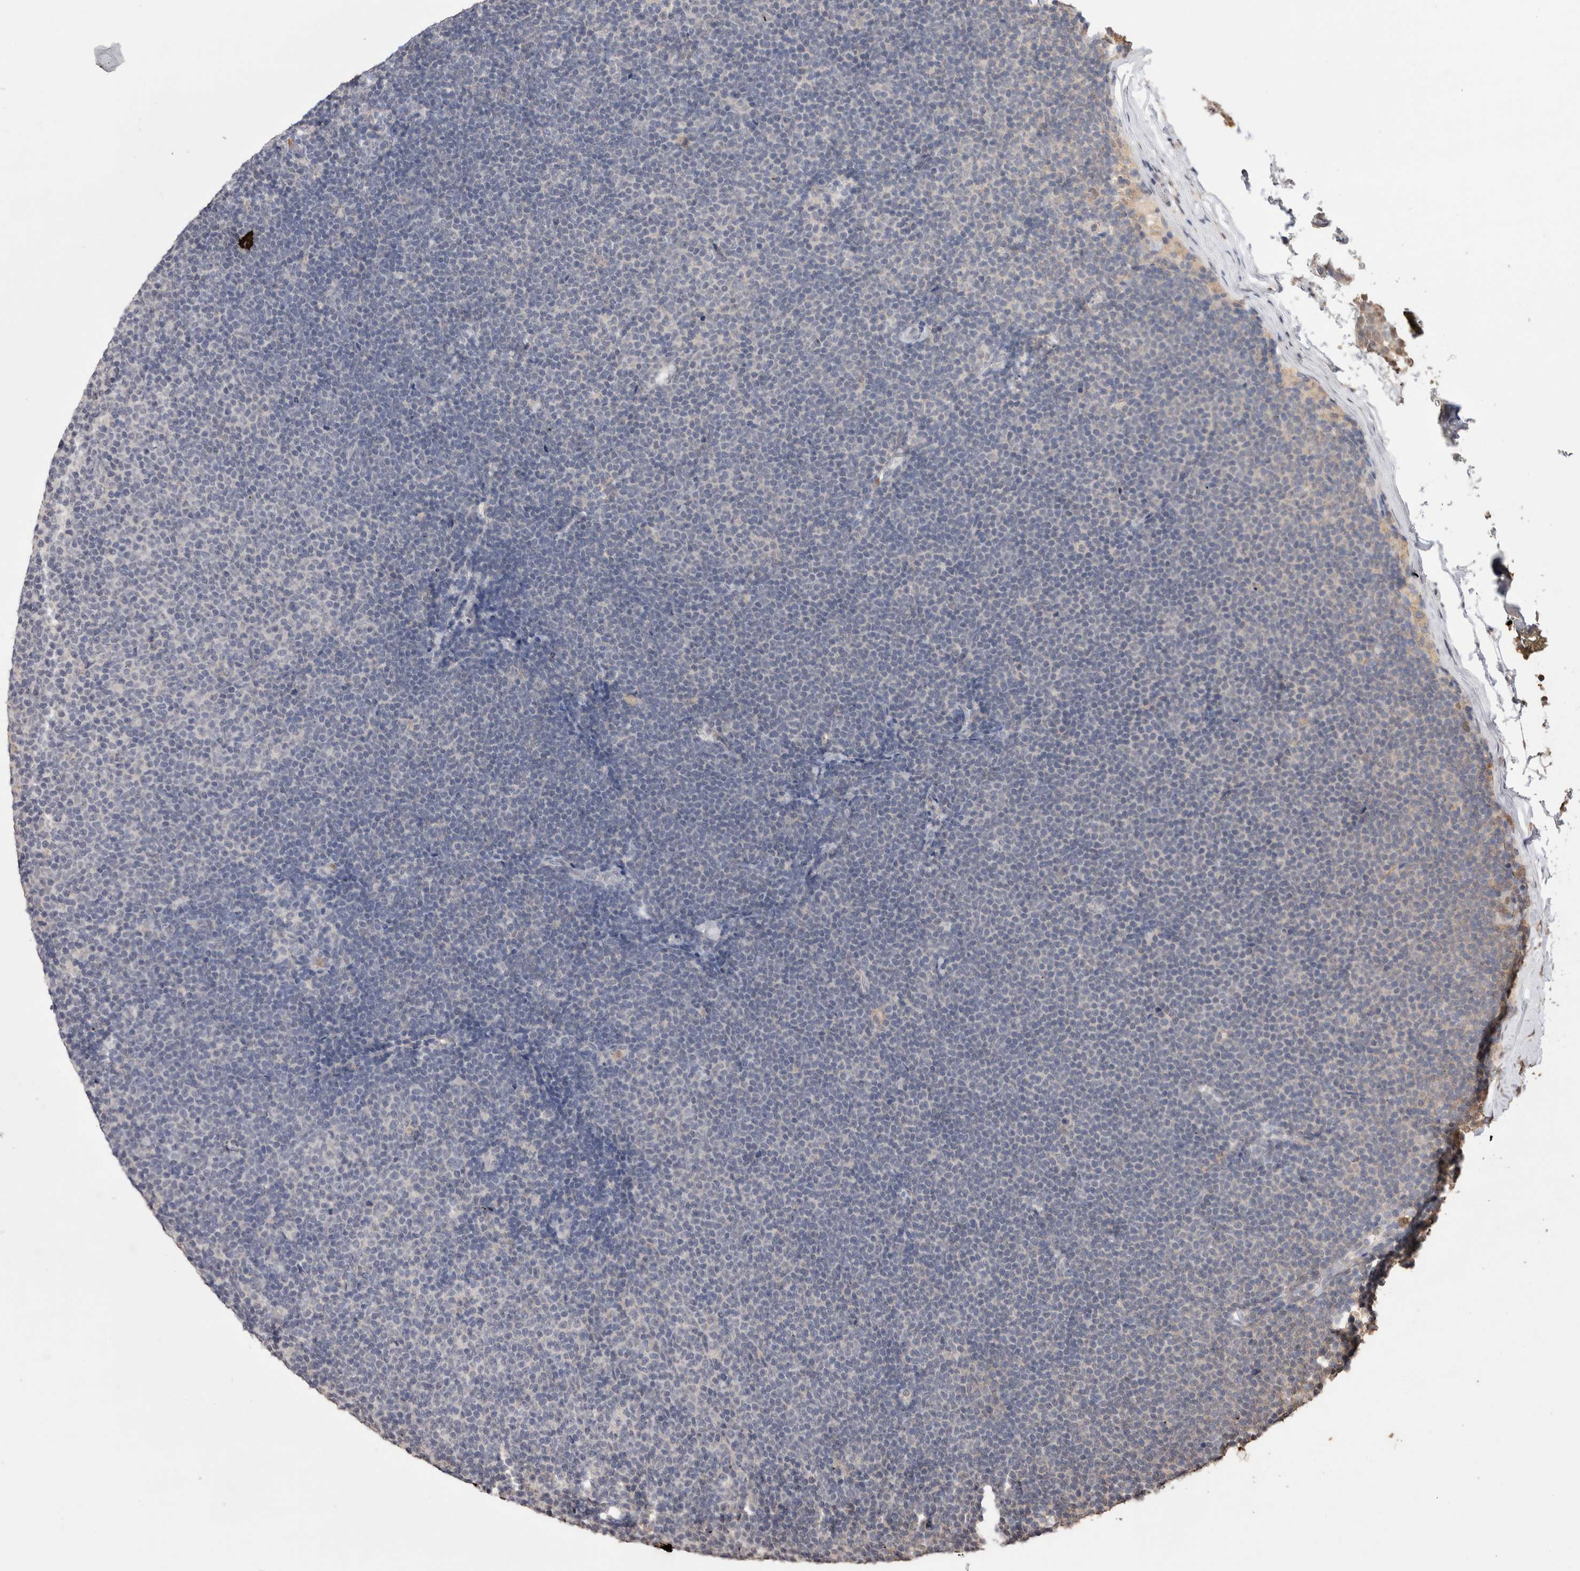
{"staining": {"intensity": "negative", "quantity": "none", "location": "none"}, "tissue": "lymphoma", "cell_type": "Tumor cells", "image_type": "cancer", "snomed": [{"axis": "morphology", "description": "Malignant lymphoma, non-Hodgkin's type, Low grade"}, {"axis": "topography", "description": "Lymph node"}], "caption": "The histopathology image demonstrates no significant positivity in tumor cells of lymphoma.", "gene": "GRK5", "patient": {"sex": "female", "age": 53}}